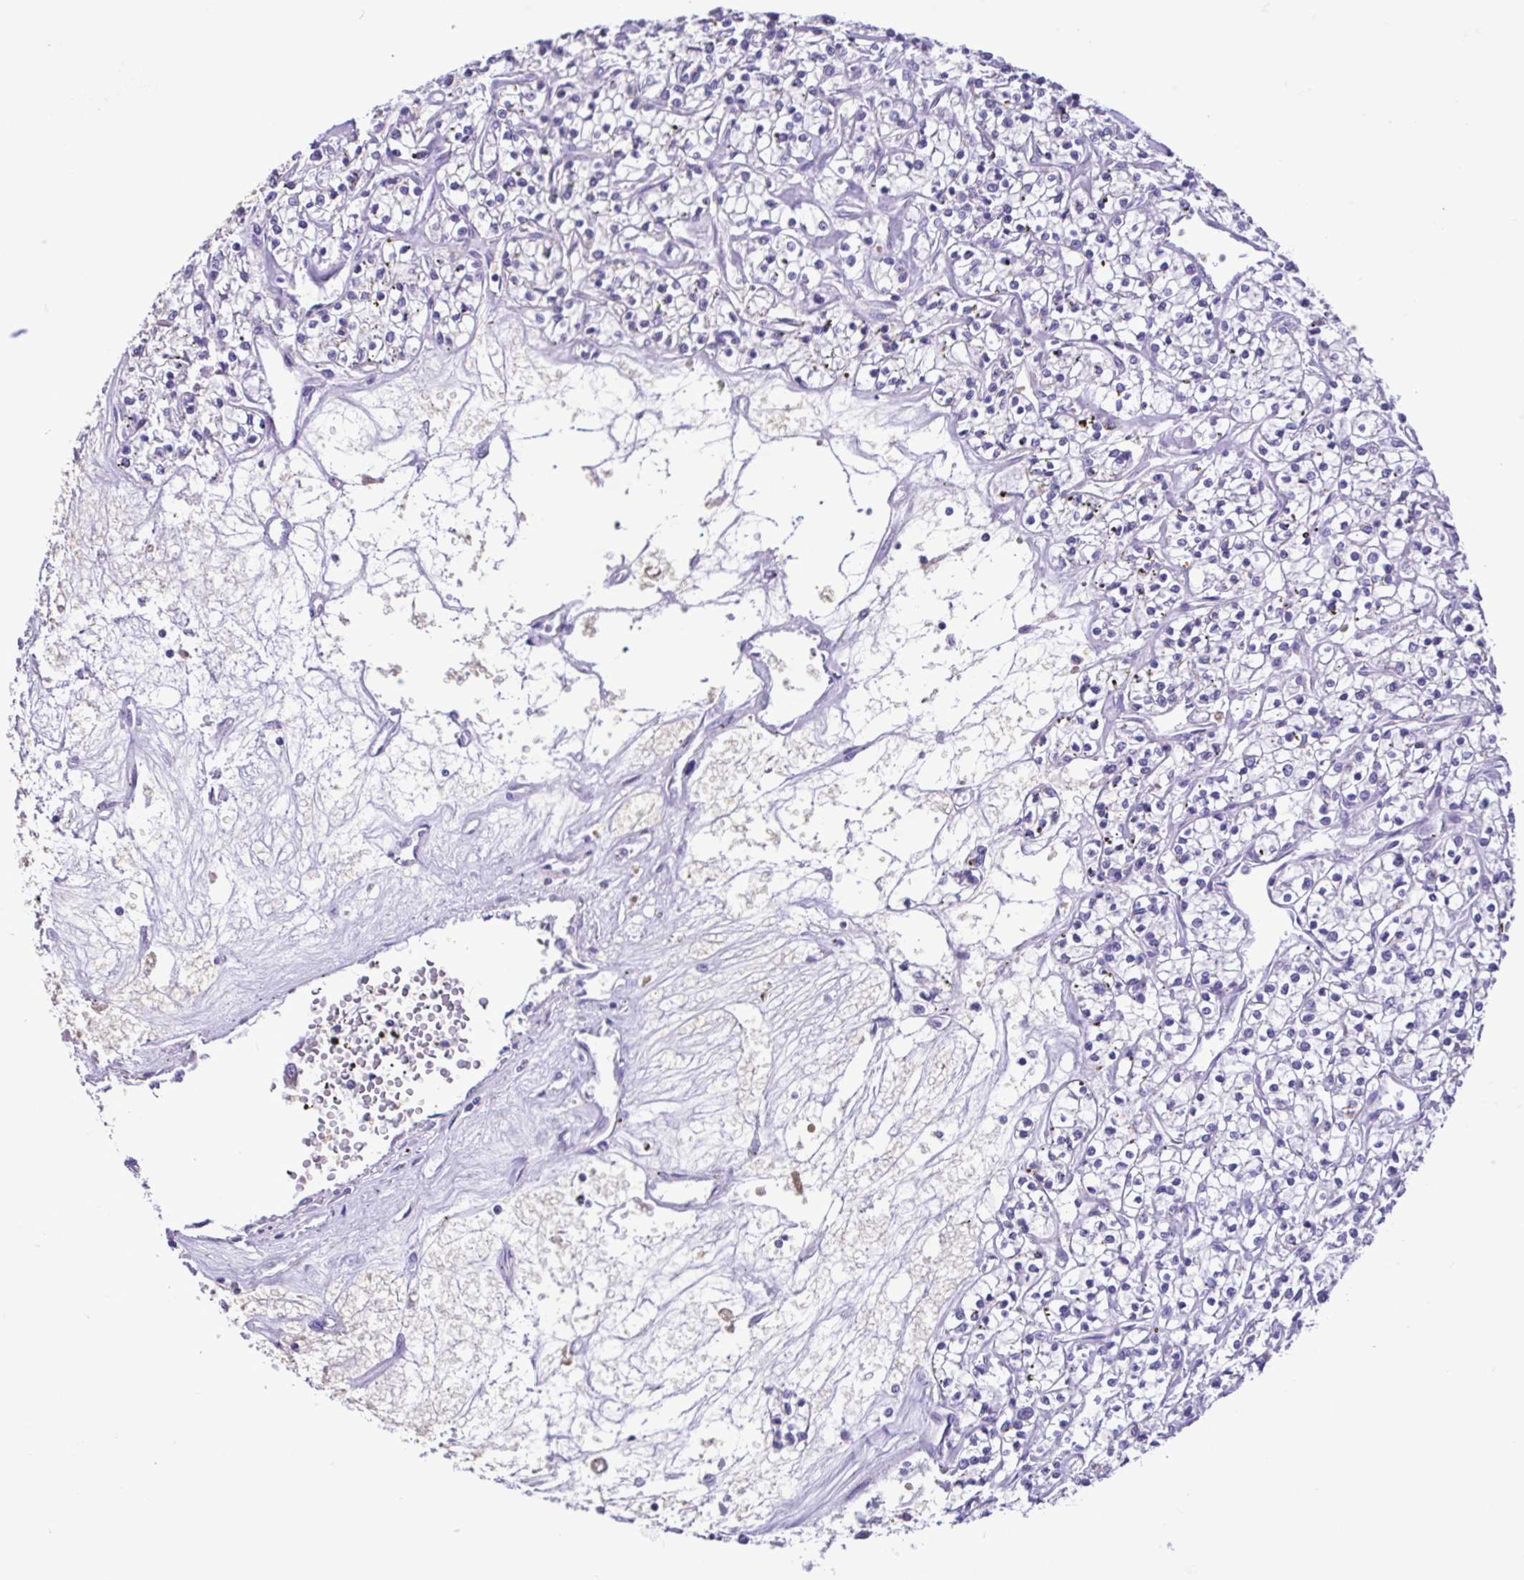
{"staining": {"intensity": "negative", "quantity": "none", "location": "none"}, "tissue": "renal cancer", "cell_type": "Tumor cells", "image_type": "cancer", "snomed": [{"axis": "morphology", "description": "Adenocarcinoma, NOS"}, {"axis": "topography", "description": "Kidney"}], "caption": "Tumor cells show no significant expression in renal adenocarcinoma.", "gene": "CBY2", "patient": {"sex": "female", "age": 59}}